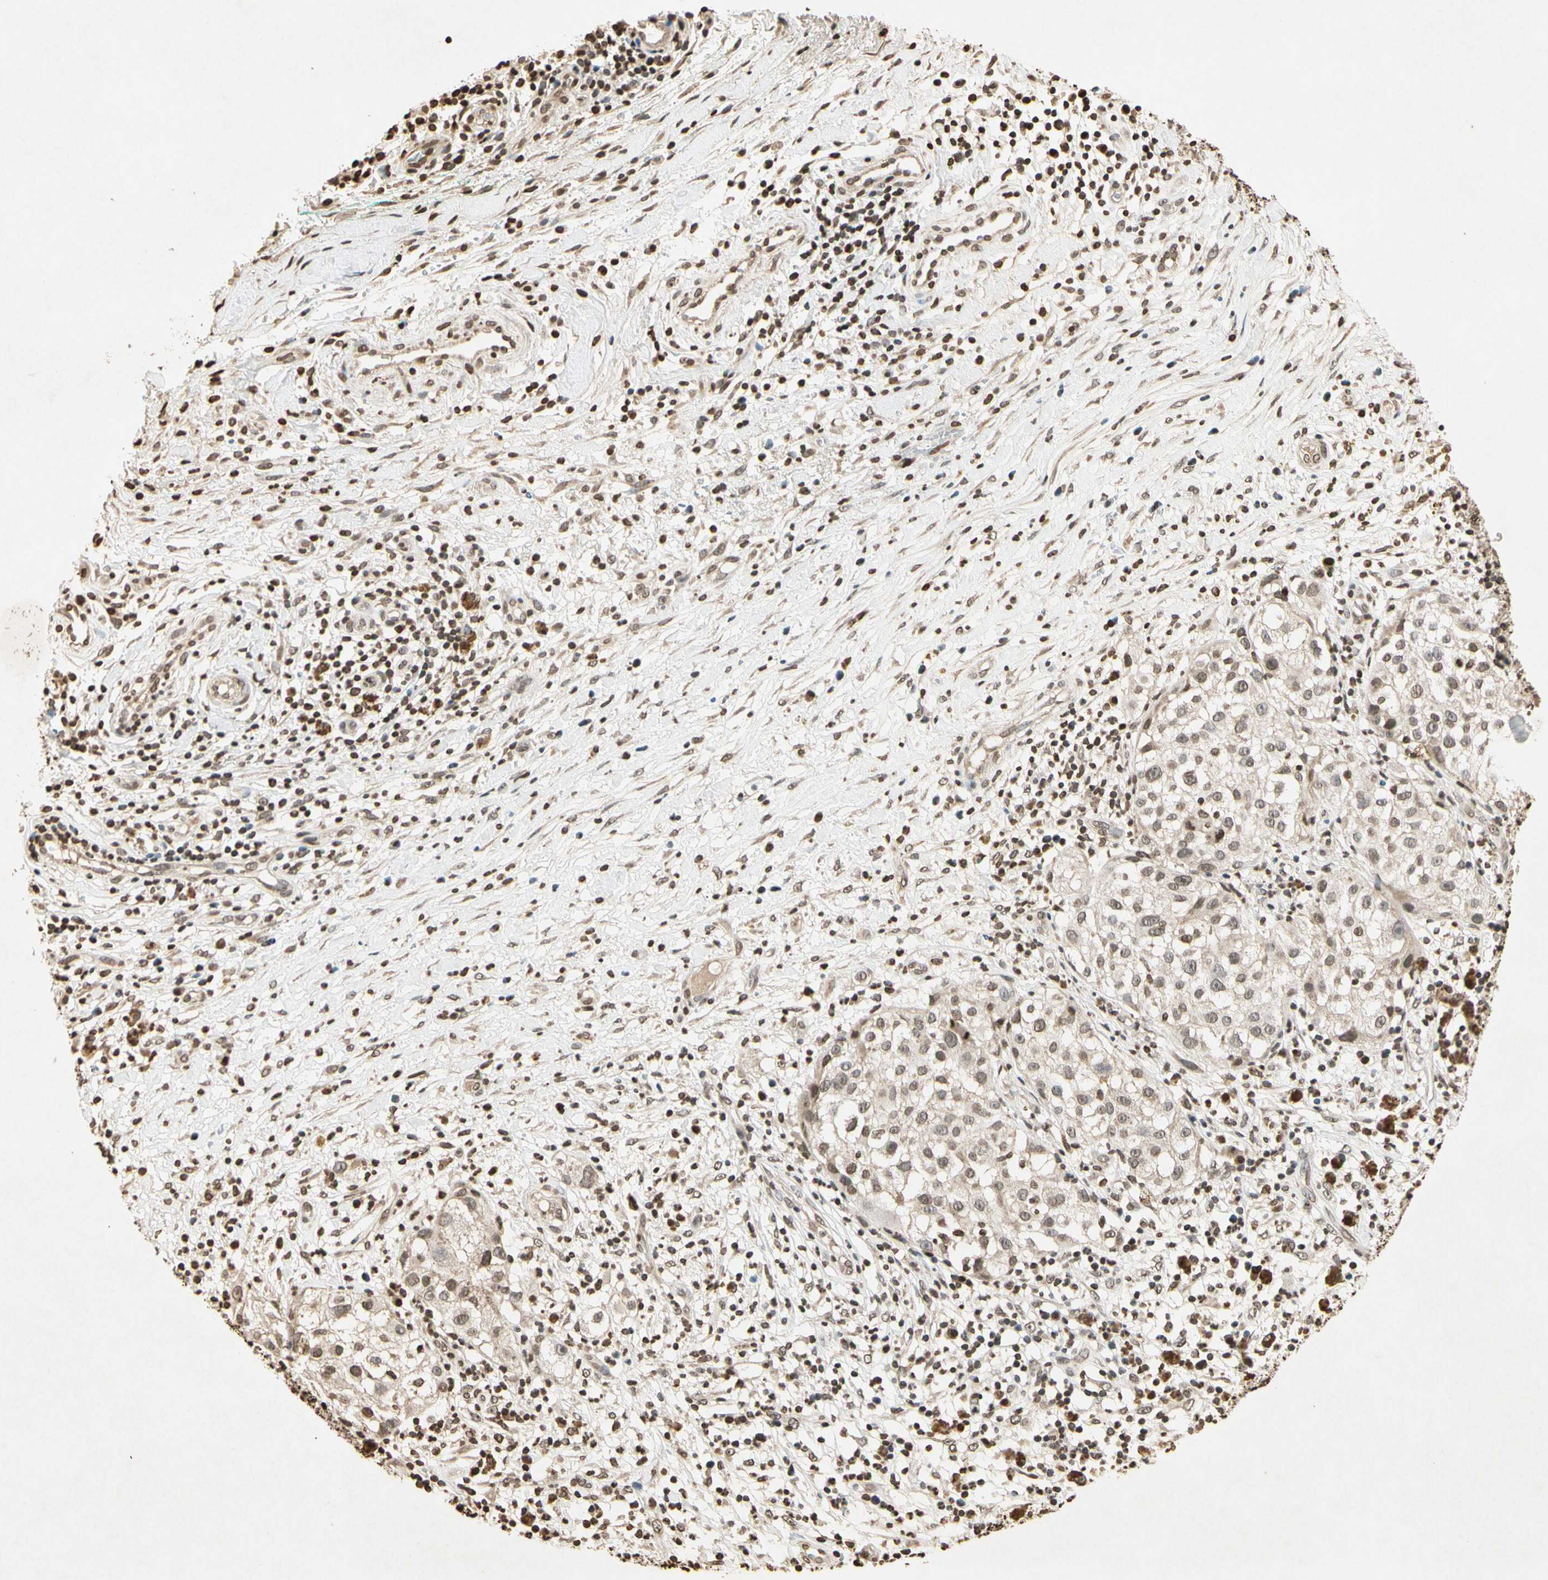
{"staining": {"intensity": "weak", "quantity": "25%-75%", "location": "cytoplasmic/membranous,nuclear"}, "tissue": "melanoma", "cell_type": "Tumor cells", "image_type": "cancer", "snomed": [{"axis": "morphology", "description": "Necrosis, NOS"}, {"axis": "morphology", "description": "Malignant melanoma, NOS"}, {"axis": "topography", "description": "Skin"}], "caption": "Immunohistochemistry (IHC) staining of melanoma, which shows low levels of weak cytoplasmic/membranous and nuclear expression in approximately 25%-75% of tumor cells indicating weak cytoplasmic/membranous and nuclear protein staining. The staining was performed using DAB (brown) for protein detection and nuclei were counterstained in hematoxylin (blue).", "gene": "TOP1", "patient": {"sex": "female", "age": 87}}